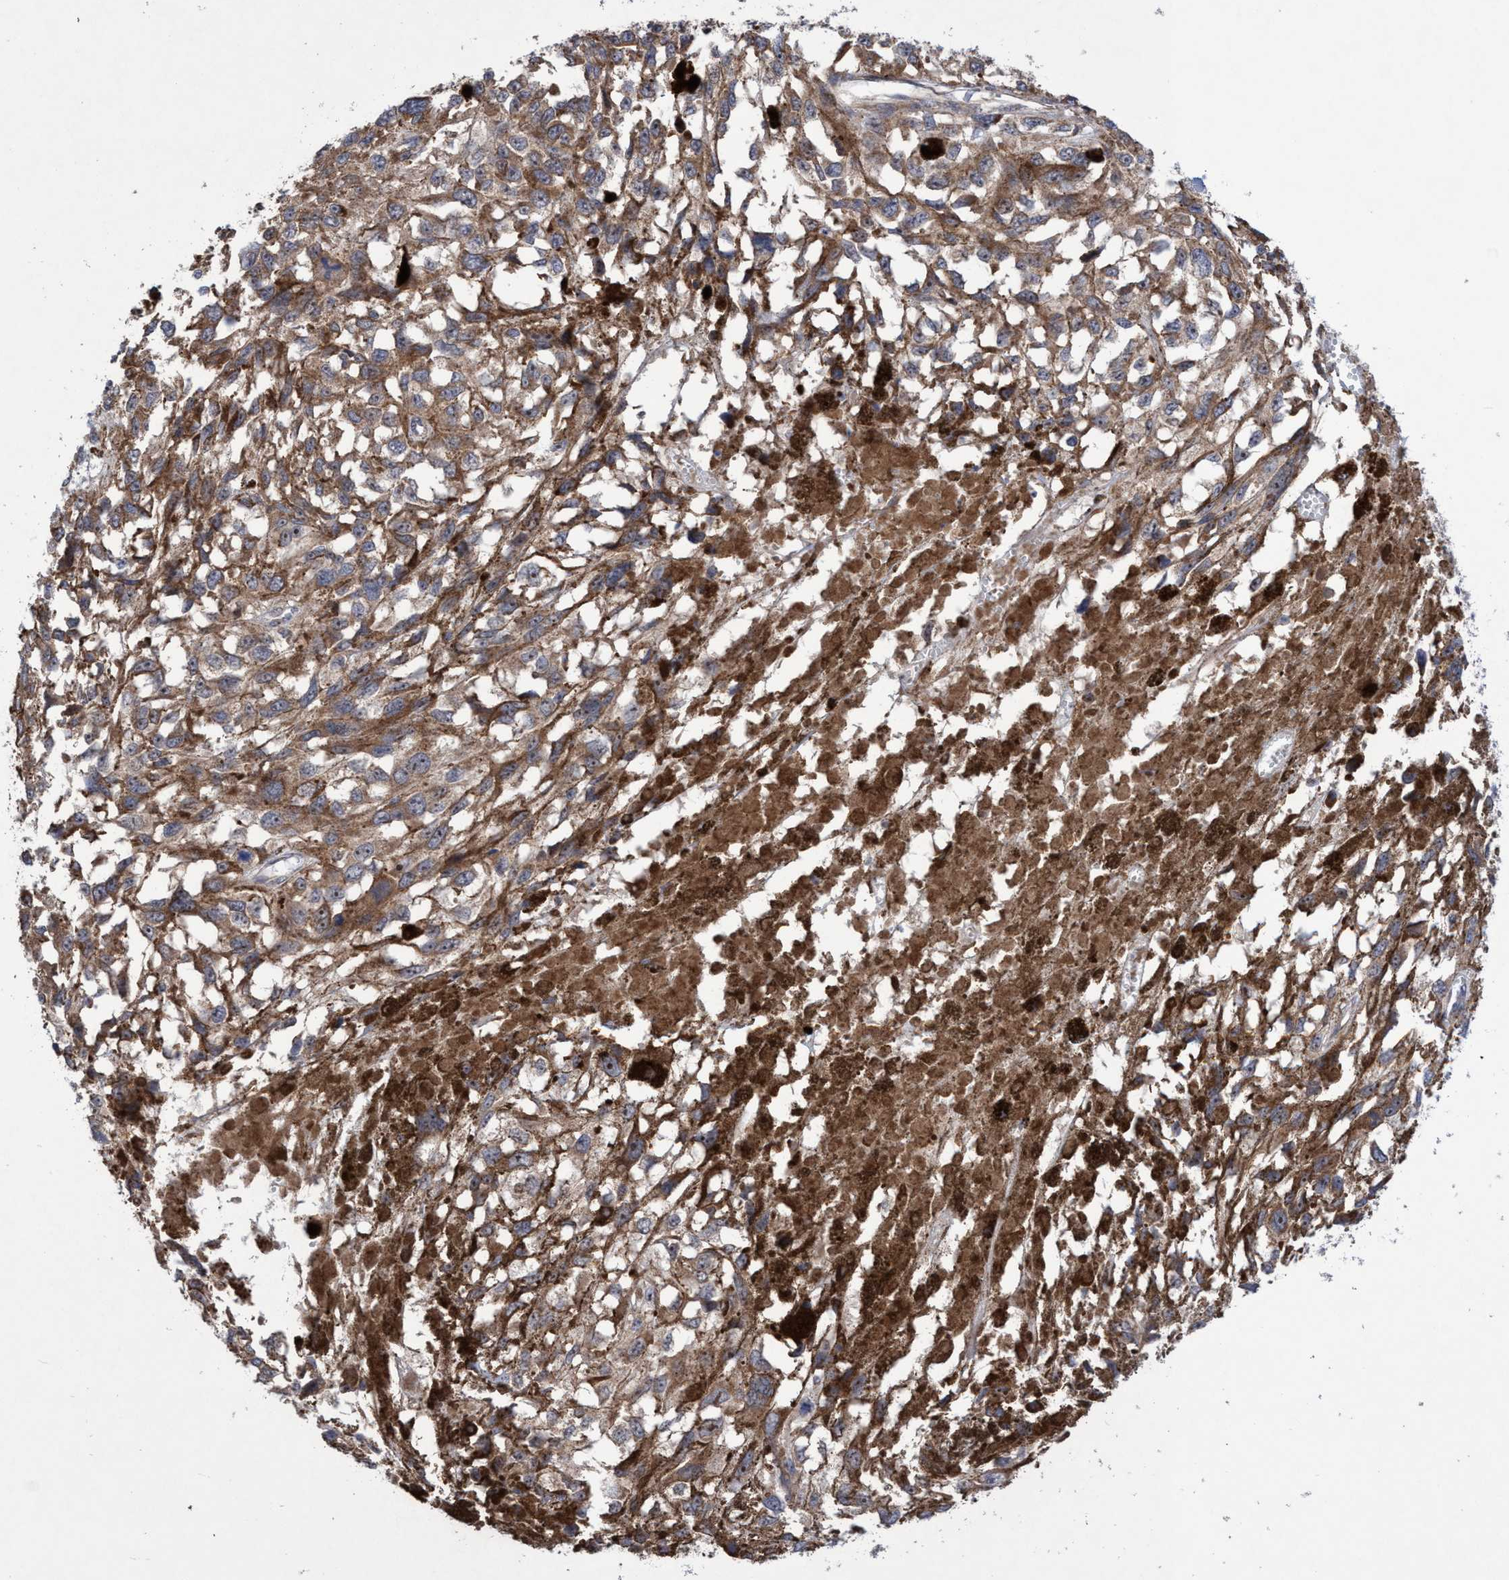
{"staining": {"intensity": "moderate", "quantity": ">75%", "location": "cytoplasmic/membranous,nuclear"}, "tissue": "melanoma", "cell_type": "Tumor cells", "image_type": "cancer", "snomed": [{"axis": "morphology", "description": "Malignant melanoma, Metastatic site"}, {"axis": "topography", "description": "Lymph node"}], "caption": "High-magnification brightfield microscopy of malignant melanoma (metastatic site) stained with DAB (brown) and counterstained with hematoxylin (blue). tumor cells exhibit moderate cytoplasmic/membranous and nuclear positivity is identified in about>75% of cells. The staining was performed using DAB to visualize the protein expression in brown, while the nuclei were stained in blue with hematoxylin (Magnification: 20x).", "gene": "P2RY14", "patient": {"sex": "male", "age": 59}}